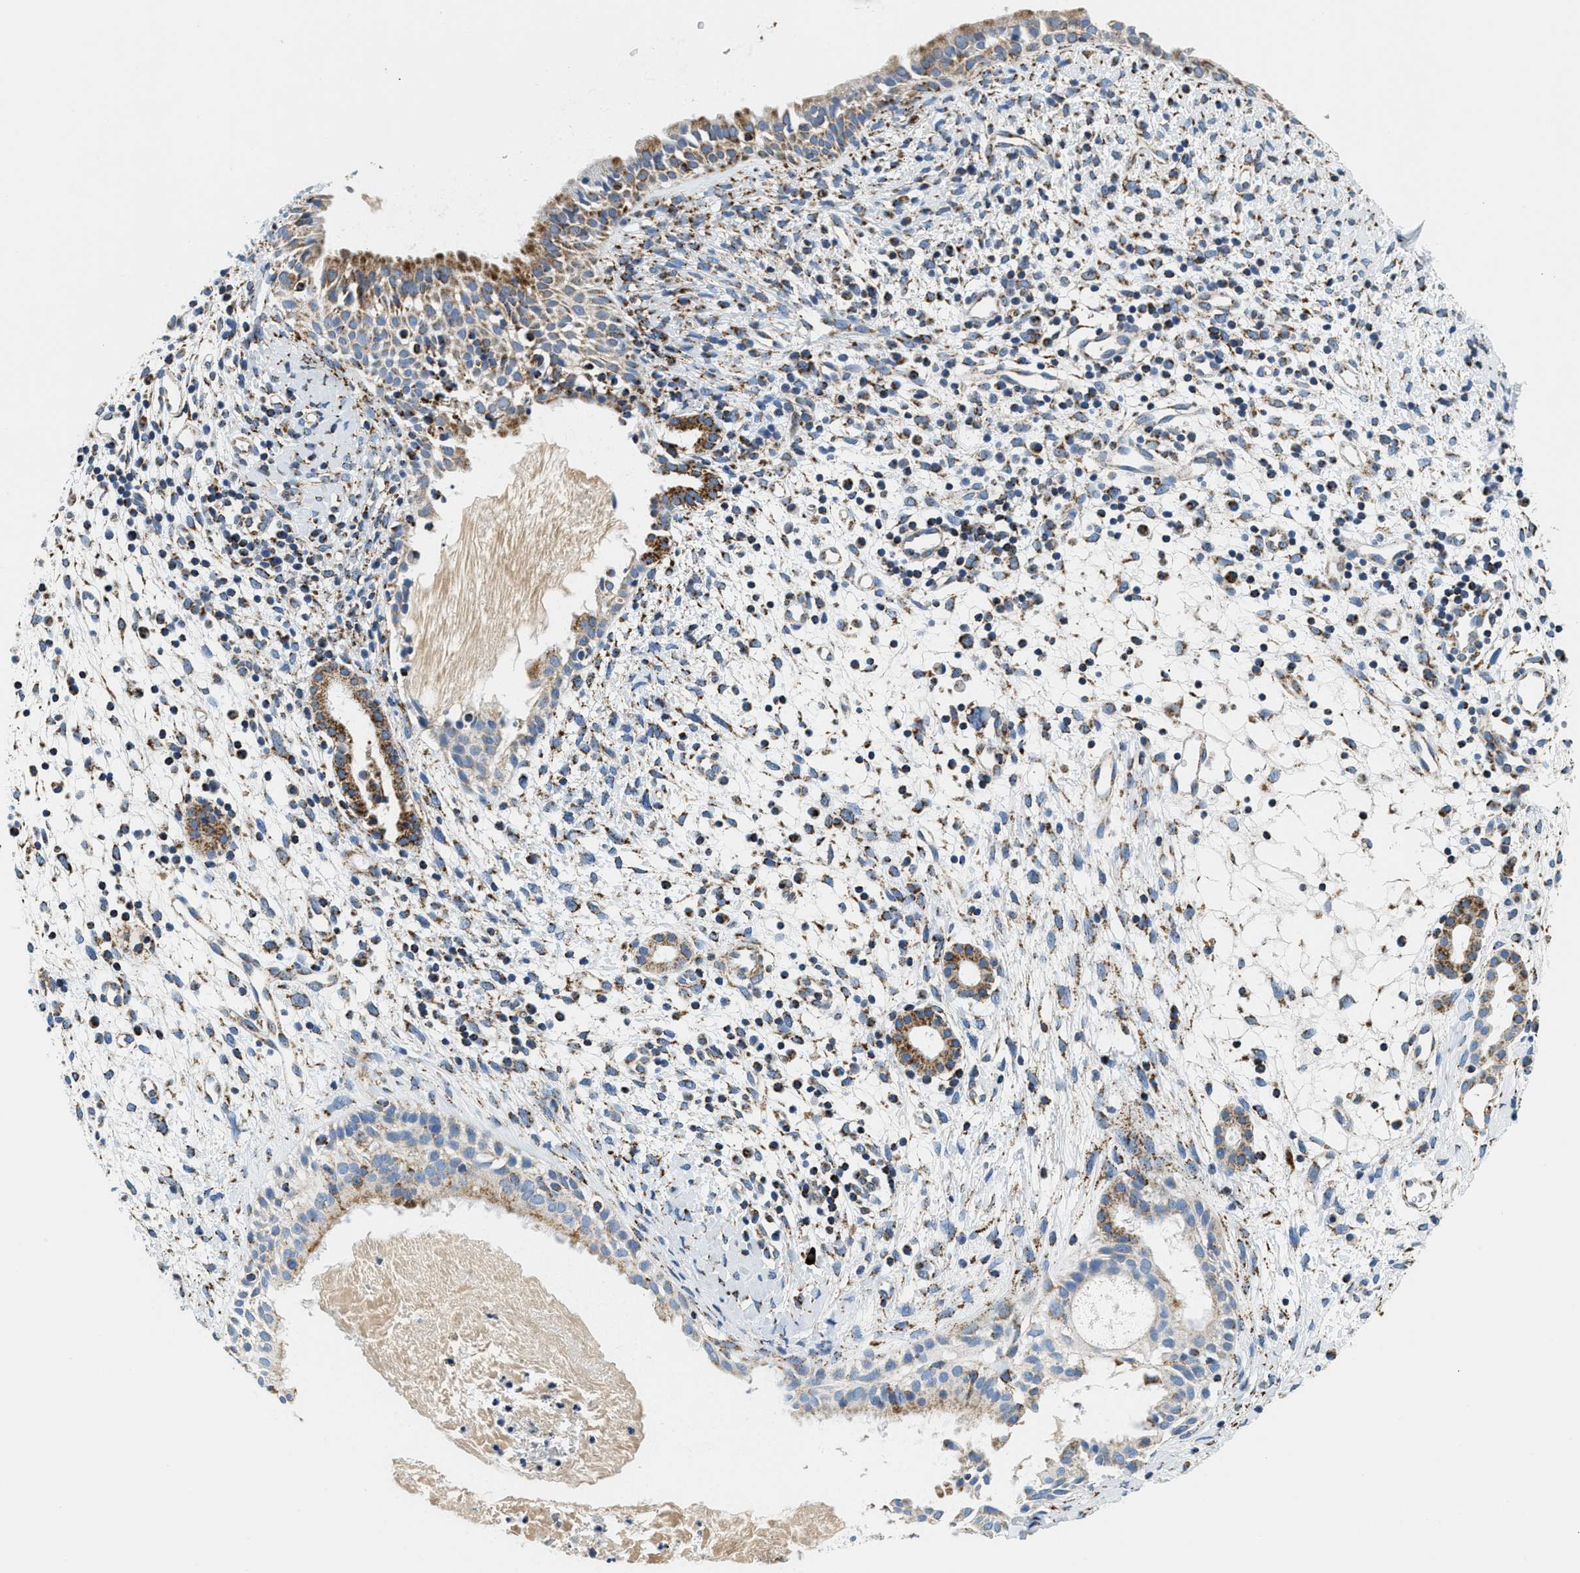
{"staining": {"intensity": "moderate", "quantity": ">75%", "location": "cytoplasmic/membranous"}, "tissue": "nasopharynx", "cell_type": "Respiratory epithelial cells", "image_type": "normal", "snomed": [{"axis": "morphology", "description": "Normal tissue, NOS"}, {"axis": "topography", "description": "Nasopharynx"}], "caption": "Immunohistochemistry of benign nasopharynx reveals medium levels of moderate cytoplasmic/membranous staining in about >75% of respiratory epithelial cells. (DAB (3,3'-diaminobenzidine) IHC with brightfield microscopy, high magnification).", "gene": "SFXN1", "patient": {"sex": "male", "age": 22}}